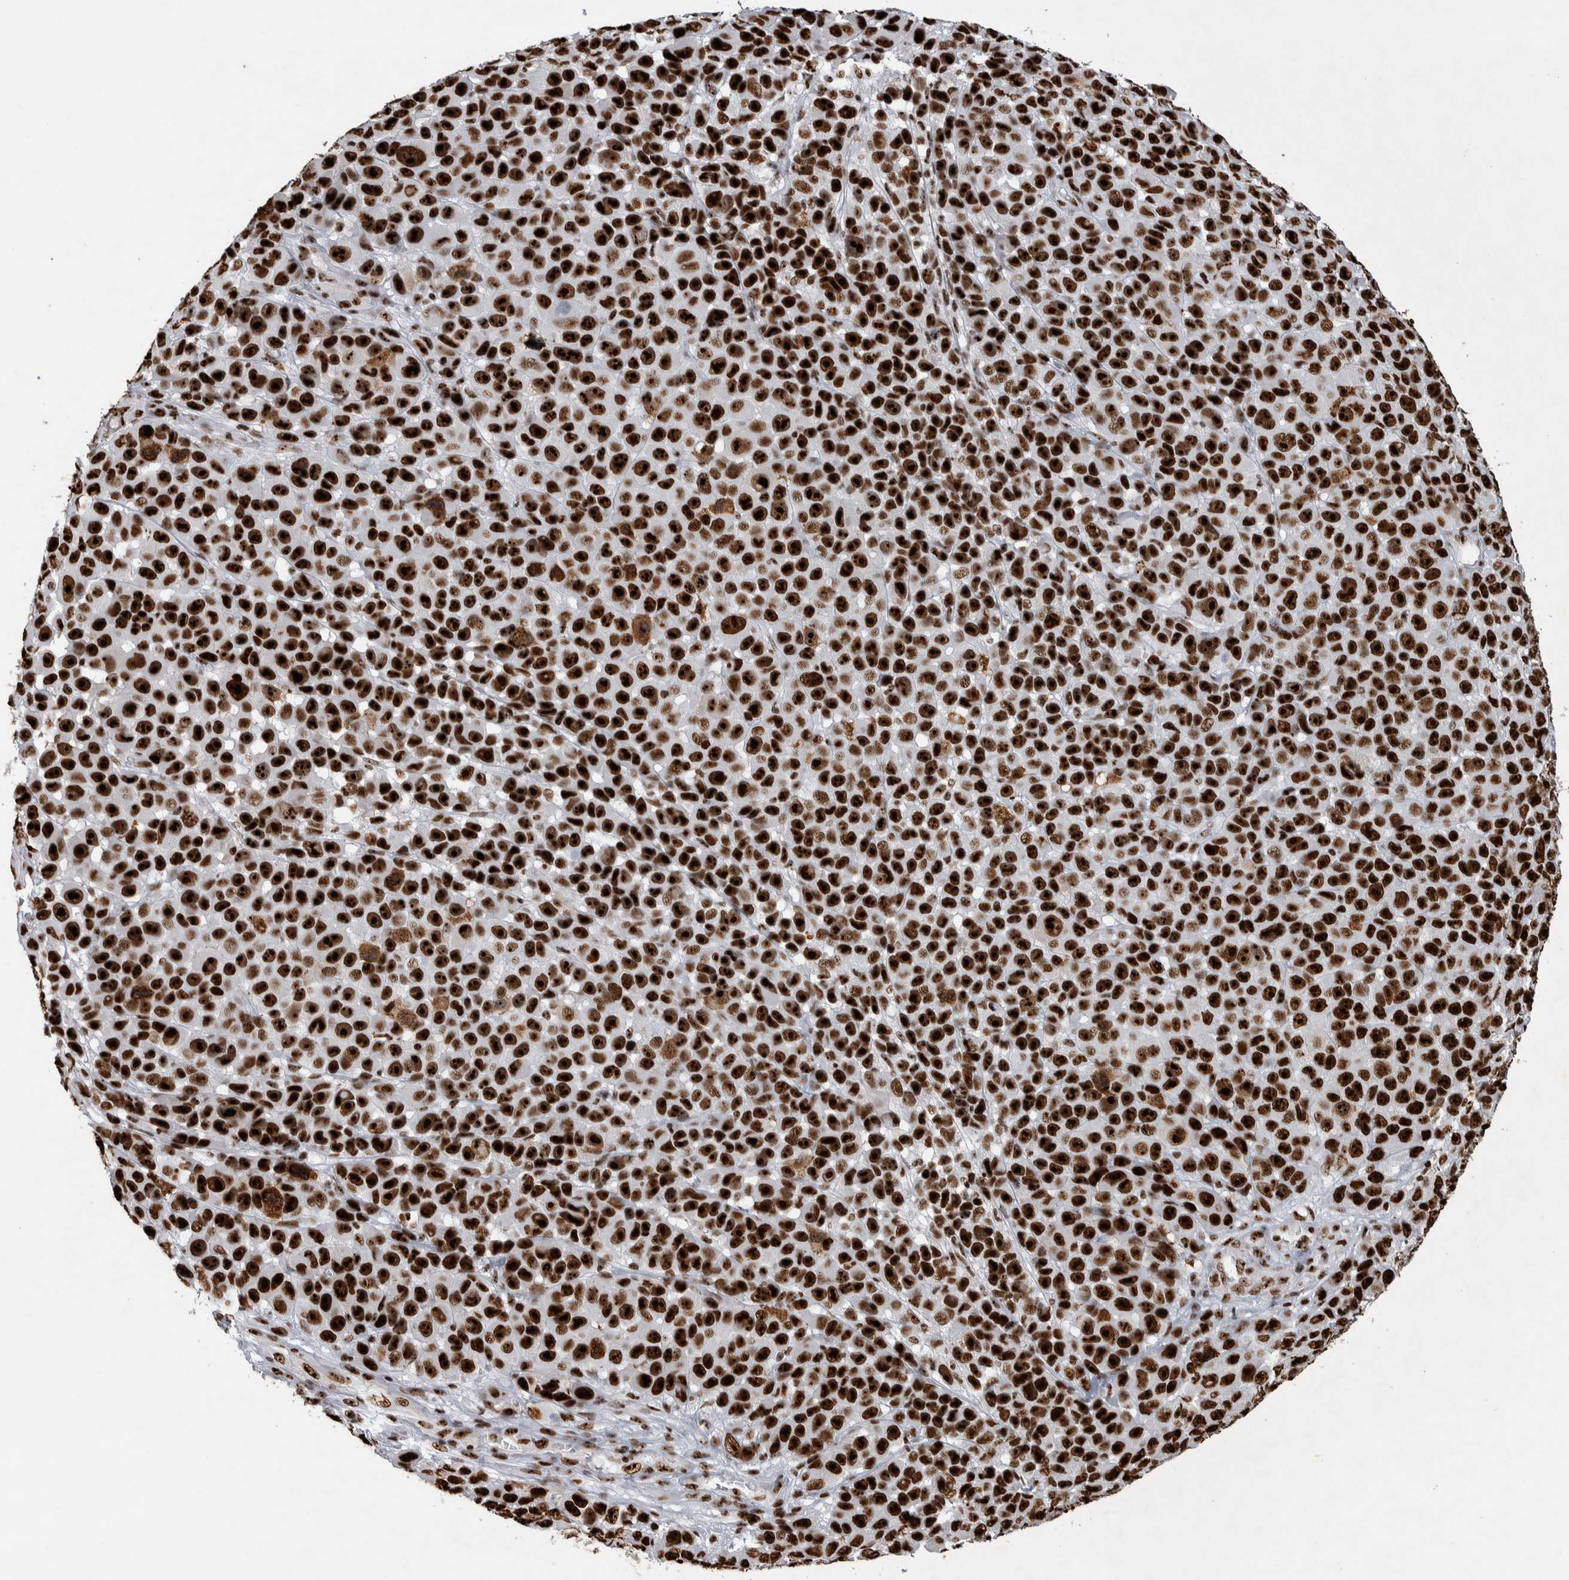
{"staining": {"intensity": "strong", "quantity": ">75%", "location": "nuclear"}, "tissue": "melanoma", "cell_type": "Tumor cells", "image_type": "cancer", "snomed": [{"axis": "morphology", "description": "Malignant melanoma, NOS"}, {"axis": "topography", "description": "Skin"}], "caption": "Approximately >75% of tumor cells in melanoma display strong nuclear protein positivity as visualized by brown immunohistochemical staining.", "gene": "NCL", "patient": {"sex": "male", "age": 53}}